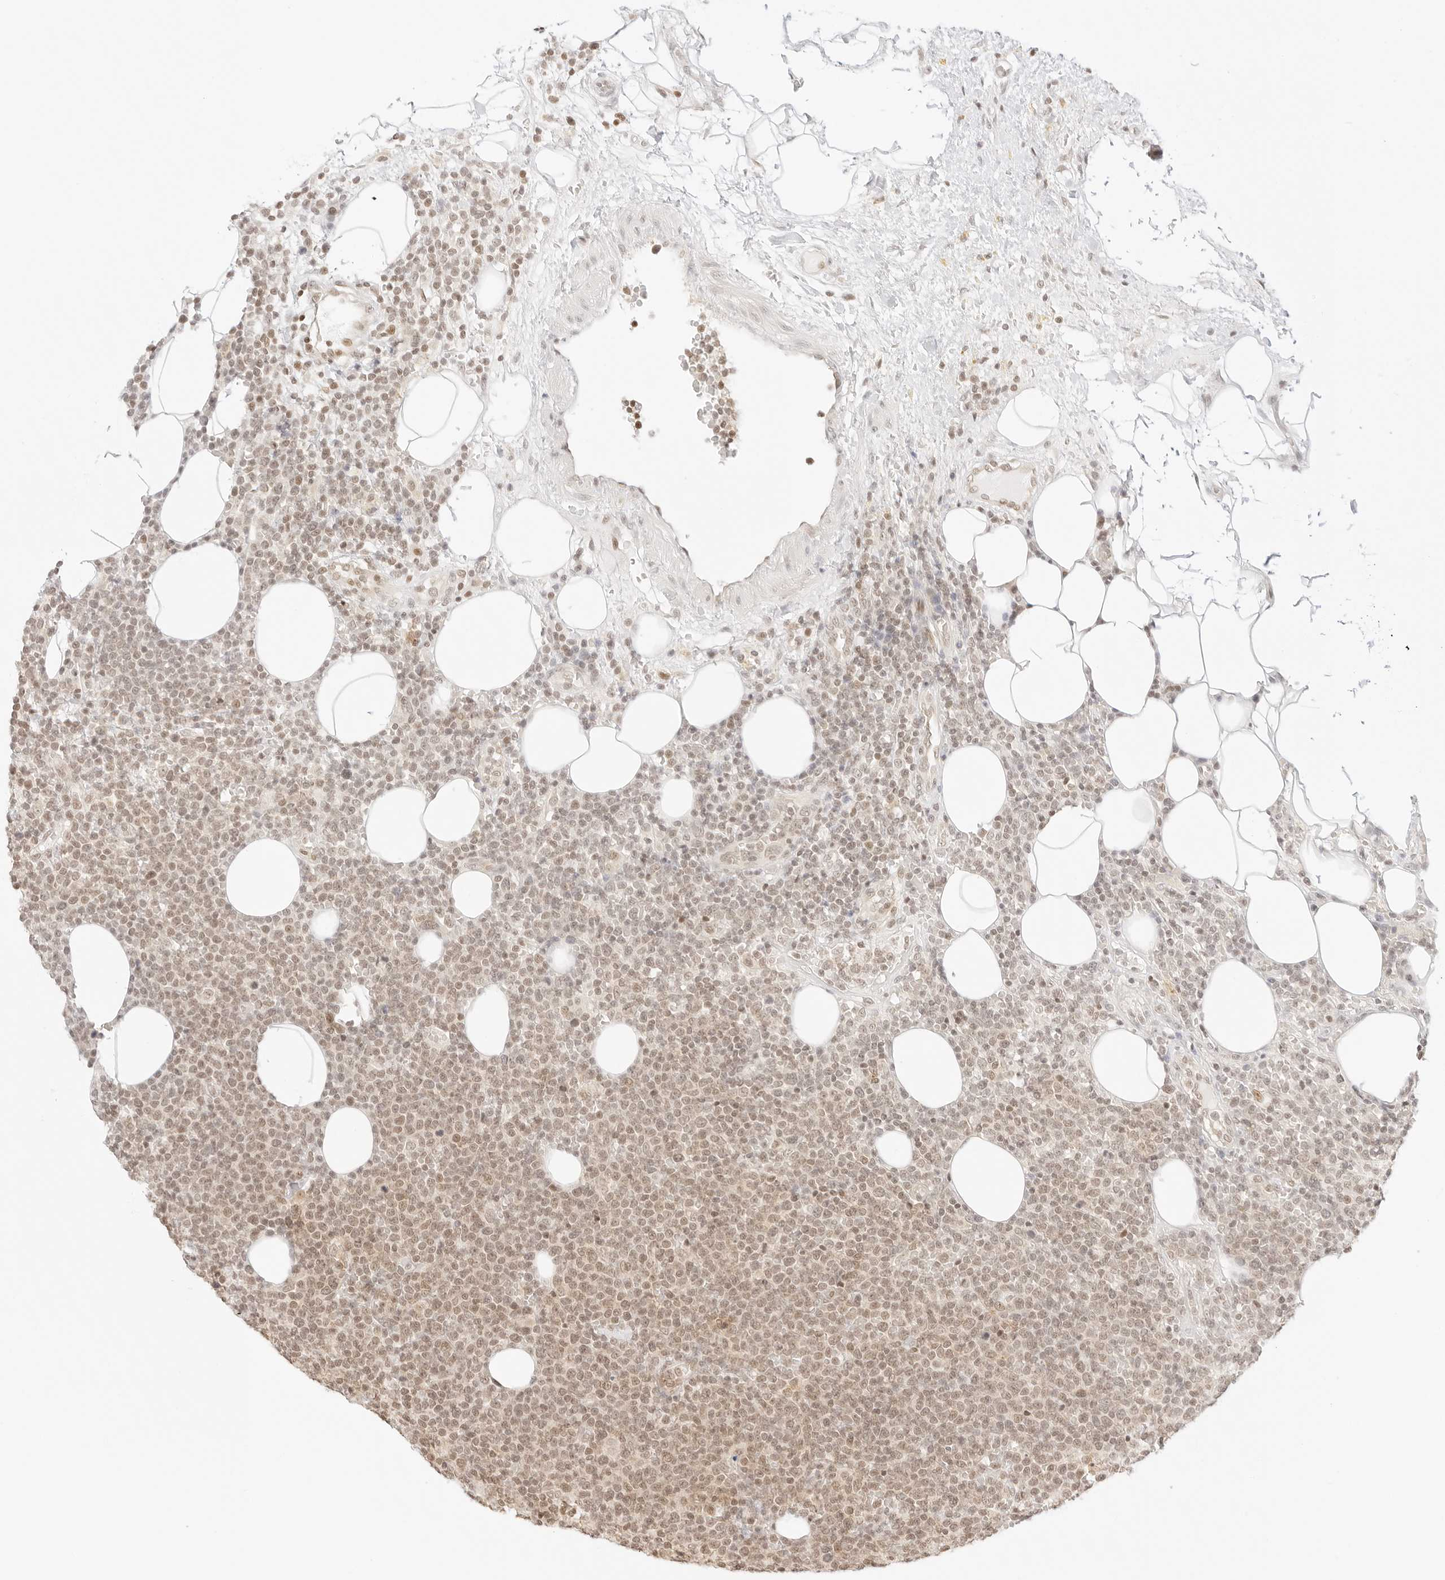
{"staining": {"intensity": "moderate", "quantity": ">75%", "location": "nuclear"}, "tissue": "lymphoma", "cell_type": "Tumor cells", "image_type": "cancer", "snomed": [{"axis": "morphology", "description": "Malignant lymphoma, non-Hodgkin's type, High grade"}, {"axis": "topography", "description": "Lymph node"}], "caption": "A medium amount of moderate nuclear positivity is seen in about >75% of tumor cells in lymphoma tissue.", "gene": "GNAS", "patient": {"sex": "male", "age": 61}}